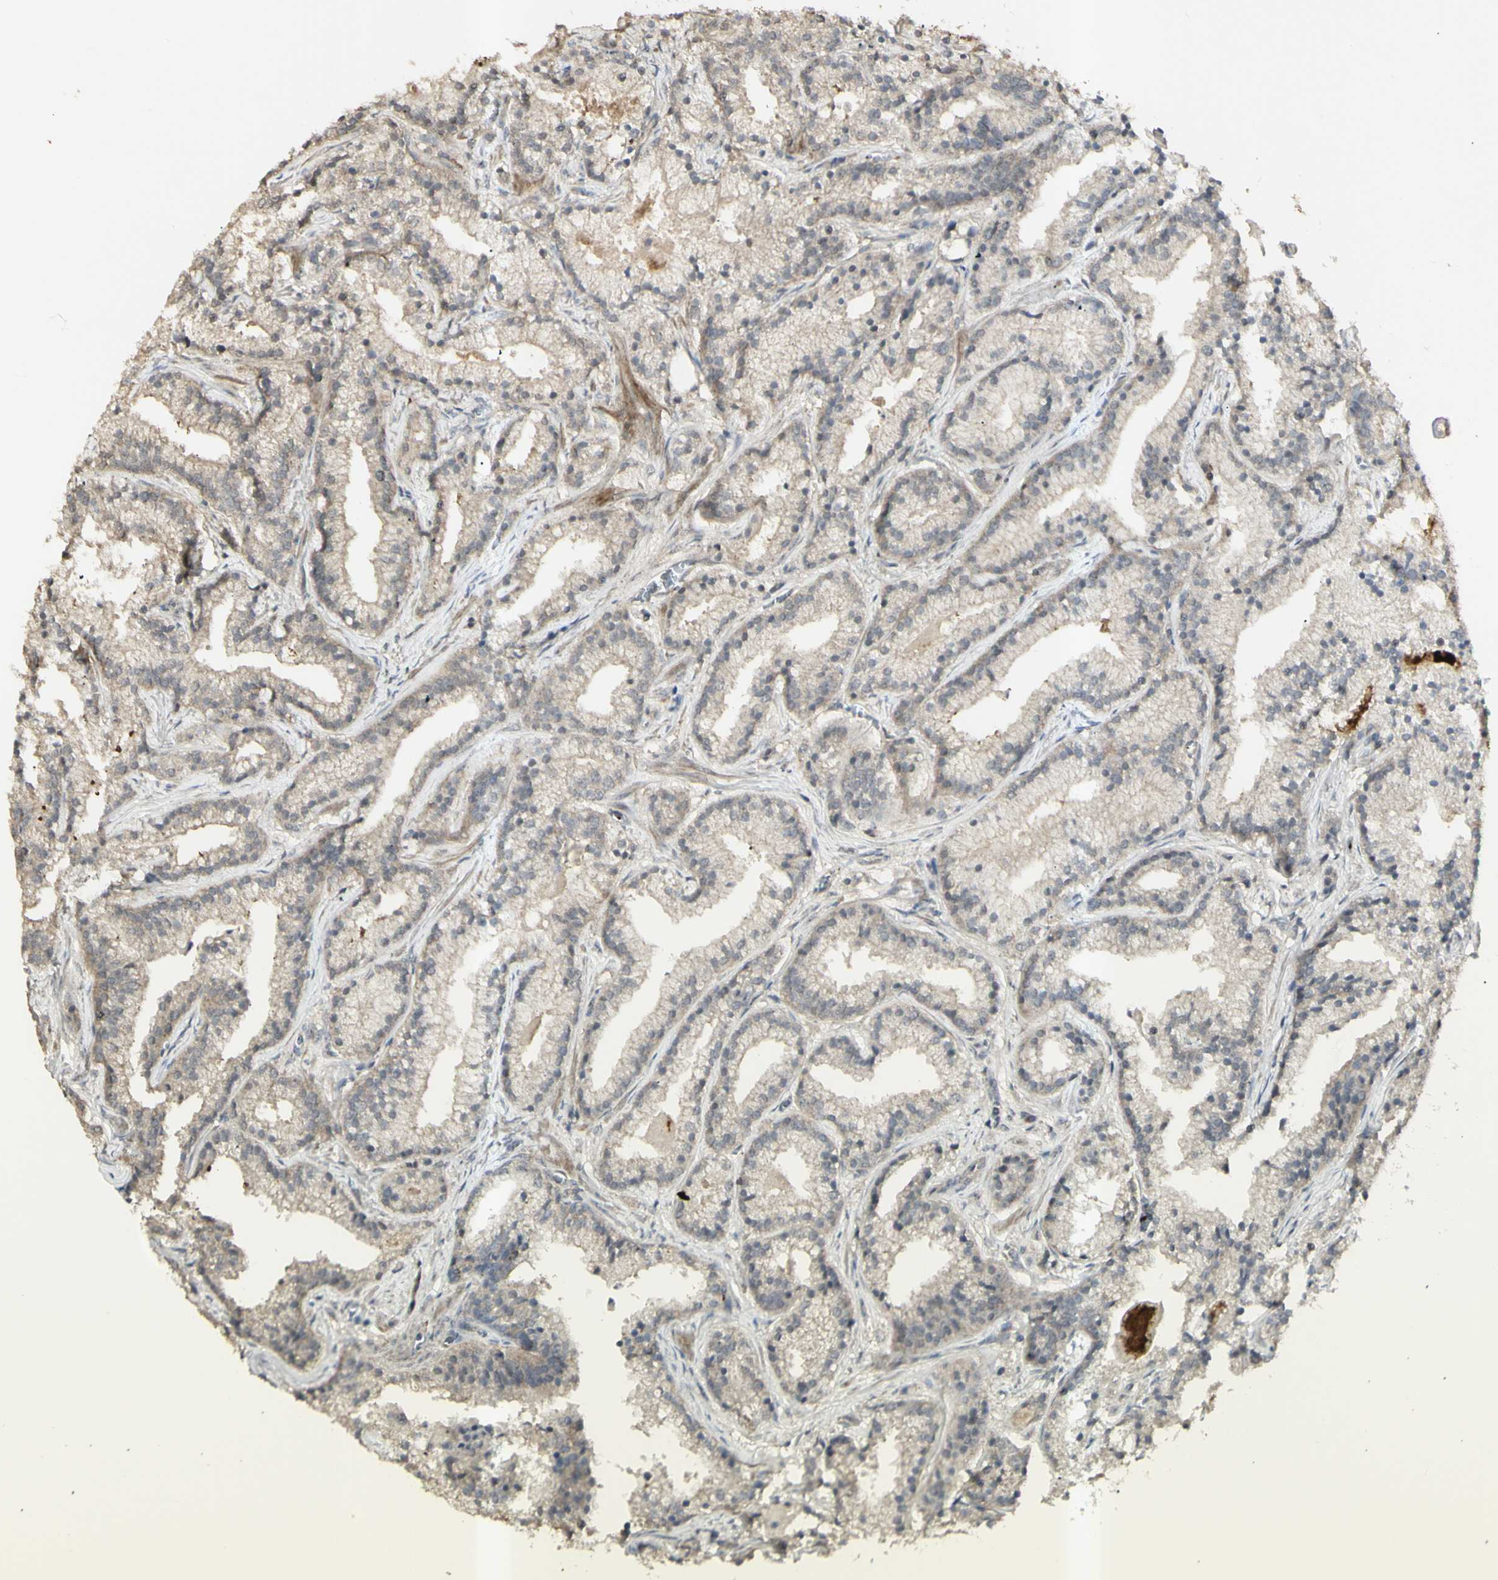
{"staining": {"intensity": "weak", "quantity": ">75%", "location": "cytoplasmic/membranous"}, "tissue": "prostate cancer", "cell_type": "Tumor cells", "image_type": "cancer", "snomed": [{"axis": "morphology", "description": "Adenocarcinoma, Low grade"}, {"axis": "topography", "description": "Prostate"}], "caption": "Immunohistochemical staining of human prostate cancer reveals low levels of weak cytoplasmic/membranous protein staining in about >75% of tumor cells.", "gene": "ALOX12", "patient": {"sex": "male", "age": 59}}